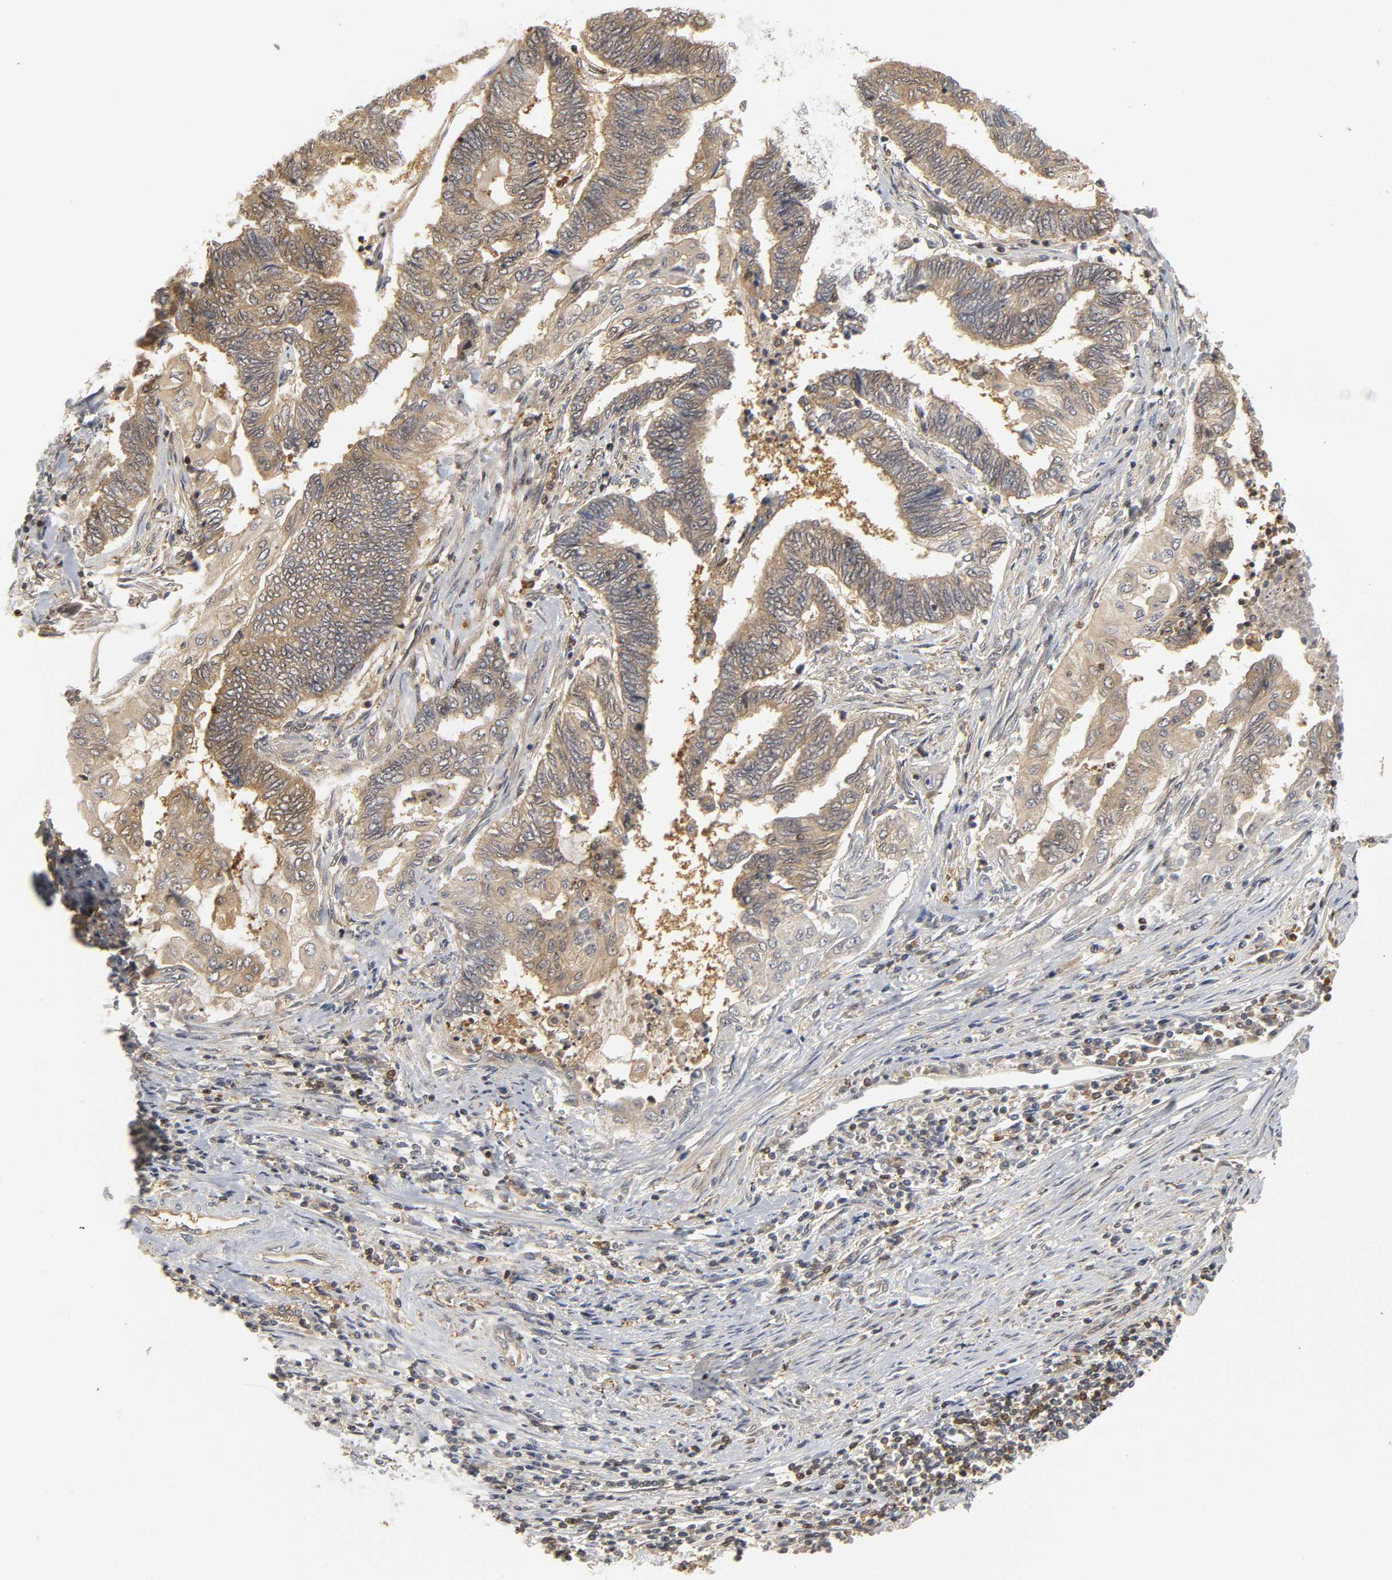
{"staining": {"intensity": "moderate", "quantity": ">75%", "location": "cytoplasmic/membranous"}, "tissue": "endometrial cancer", "cell_type": "Tumor cells", "image_type": "cancer", "snomed": [{"axis": "morphology", "description": "Adenocarcinoma, NOS"}, {"axis": "topography", "description": "Uterus"}, {"axis": "topography", "description": "Endometrium"}], "caption": "Immunohistochemical staining of human endometrial cancer (adenocarcinoma) exhibits medium levels of moderate cytoplasmic/membranous protein expression in about >75% of tumor cells.", "gene": "PARK7", "patient": {"sex": "female", "age": 70}}